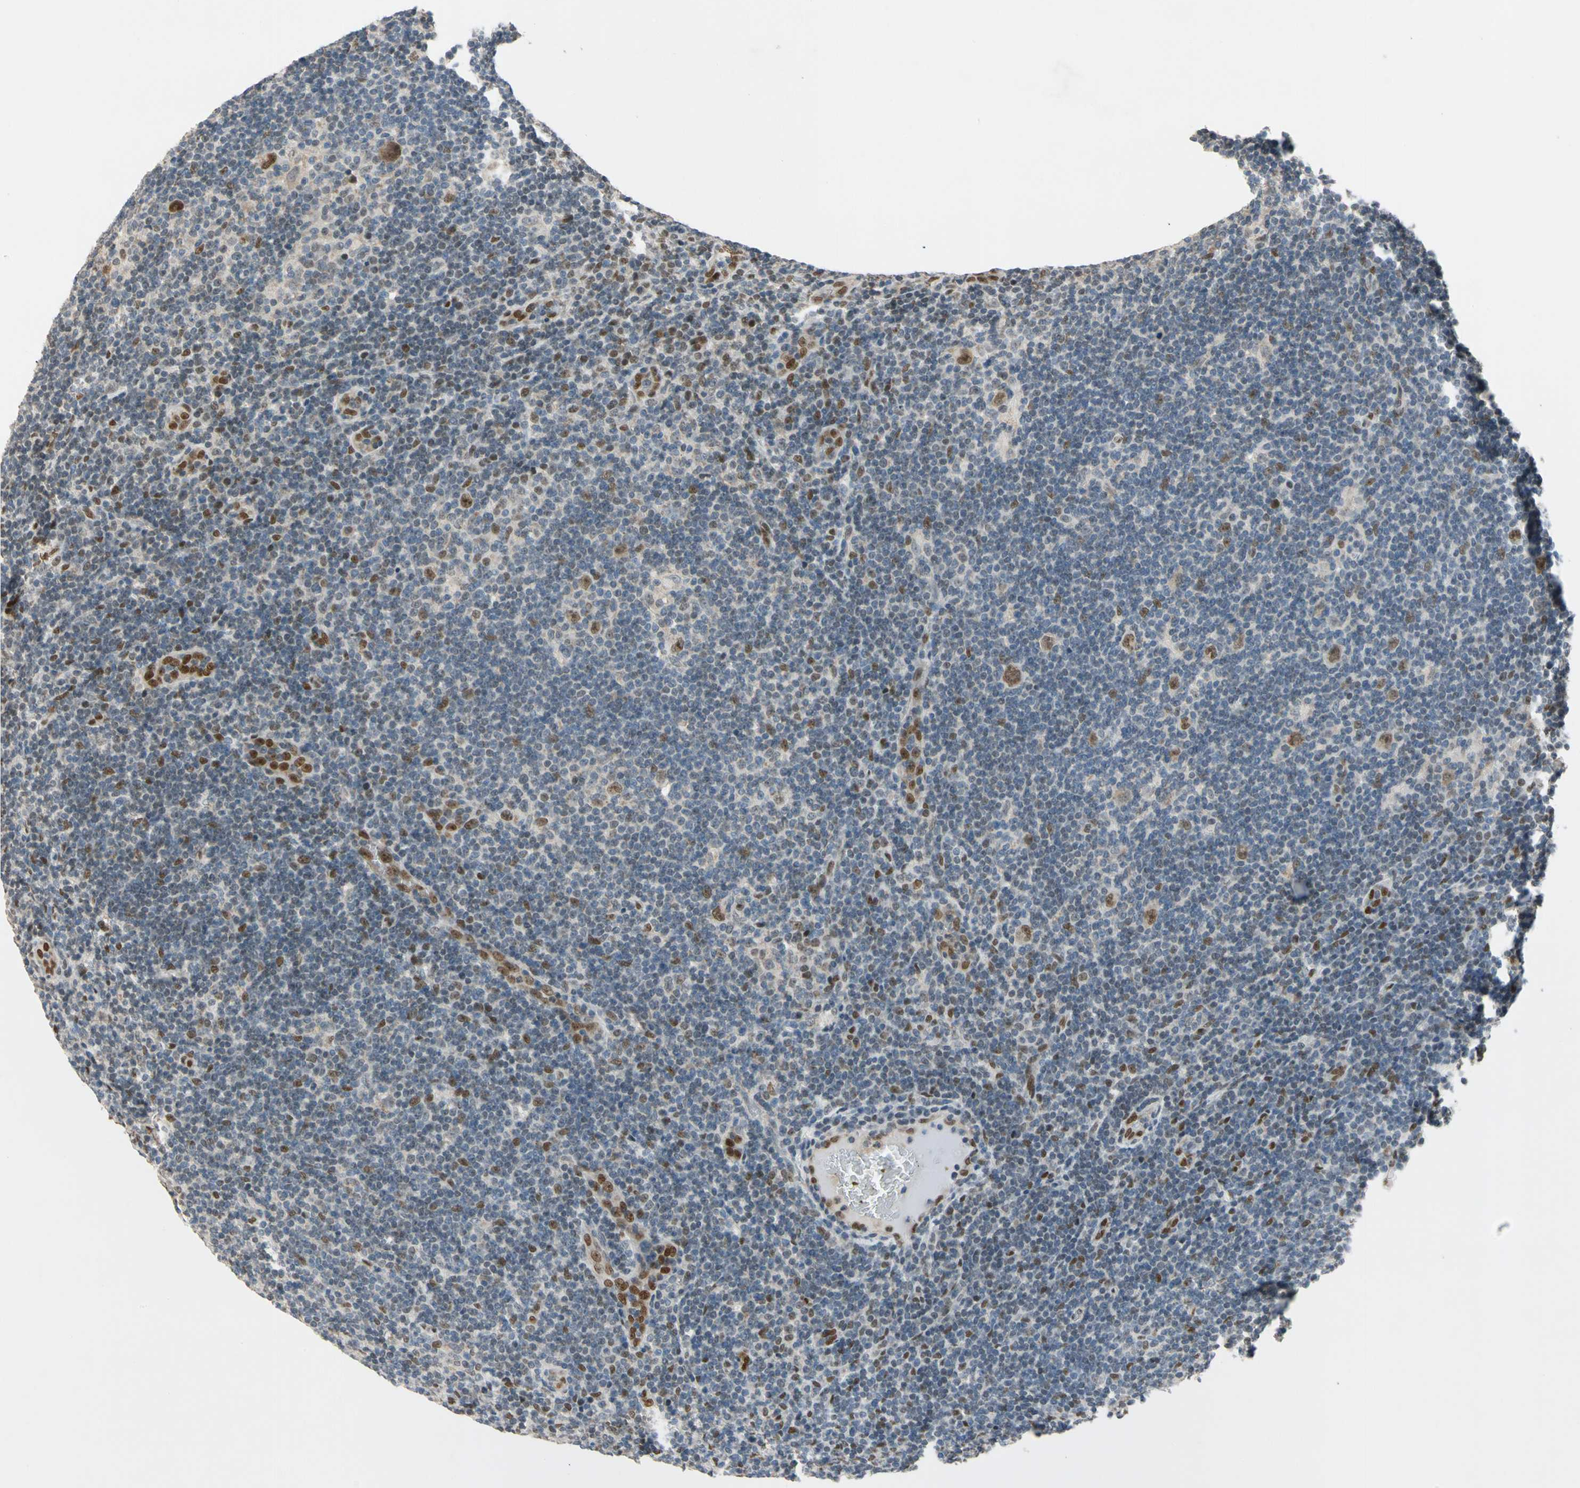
{"staining": {"intensity": "moderate", "quantity": ">75%", "location": "nuclear"}, "tissue": "lymphoma", "cell_type": "Tumor cells", "image_type": "cancer", "snomed": [{"axis": "morphology", "description": "Hodgkin's disease, NOS"}, {"axis": "topography", "description": "Lymph node"}], "caption": "A medium amount of moderate nuclear positivity is seen in about >75% of tumor cells in lymphoma tissue. The protein is stained brown, and the nuclei are stained in blue (DAB IHC with brightfield microscopy, high magnification).", "gene": "RIOX2", "patient": {"sex": "female", "age": 57}}